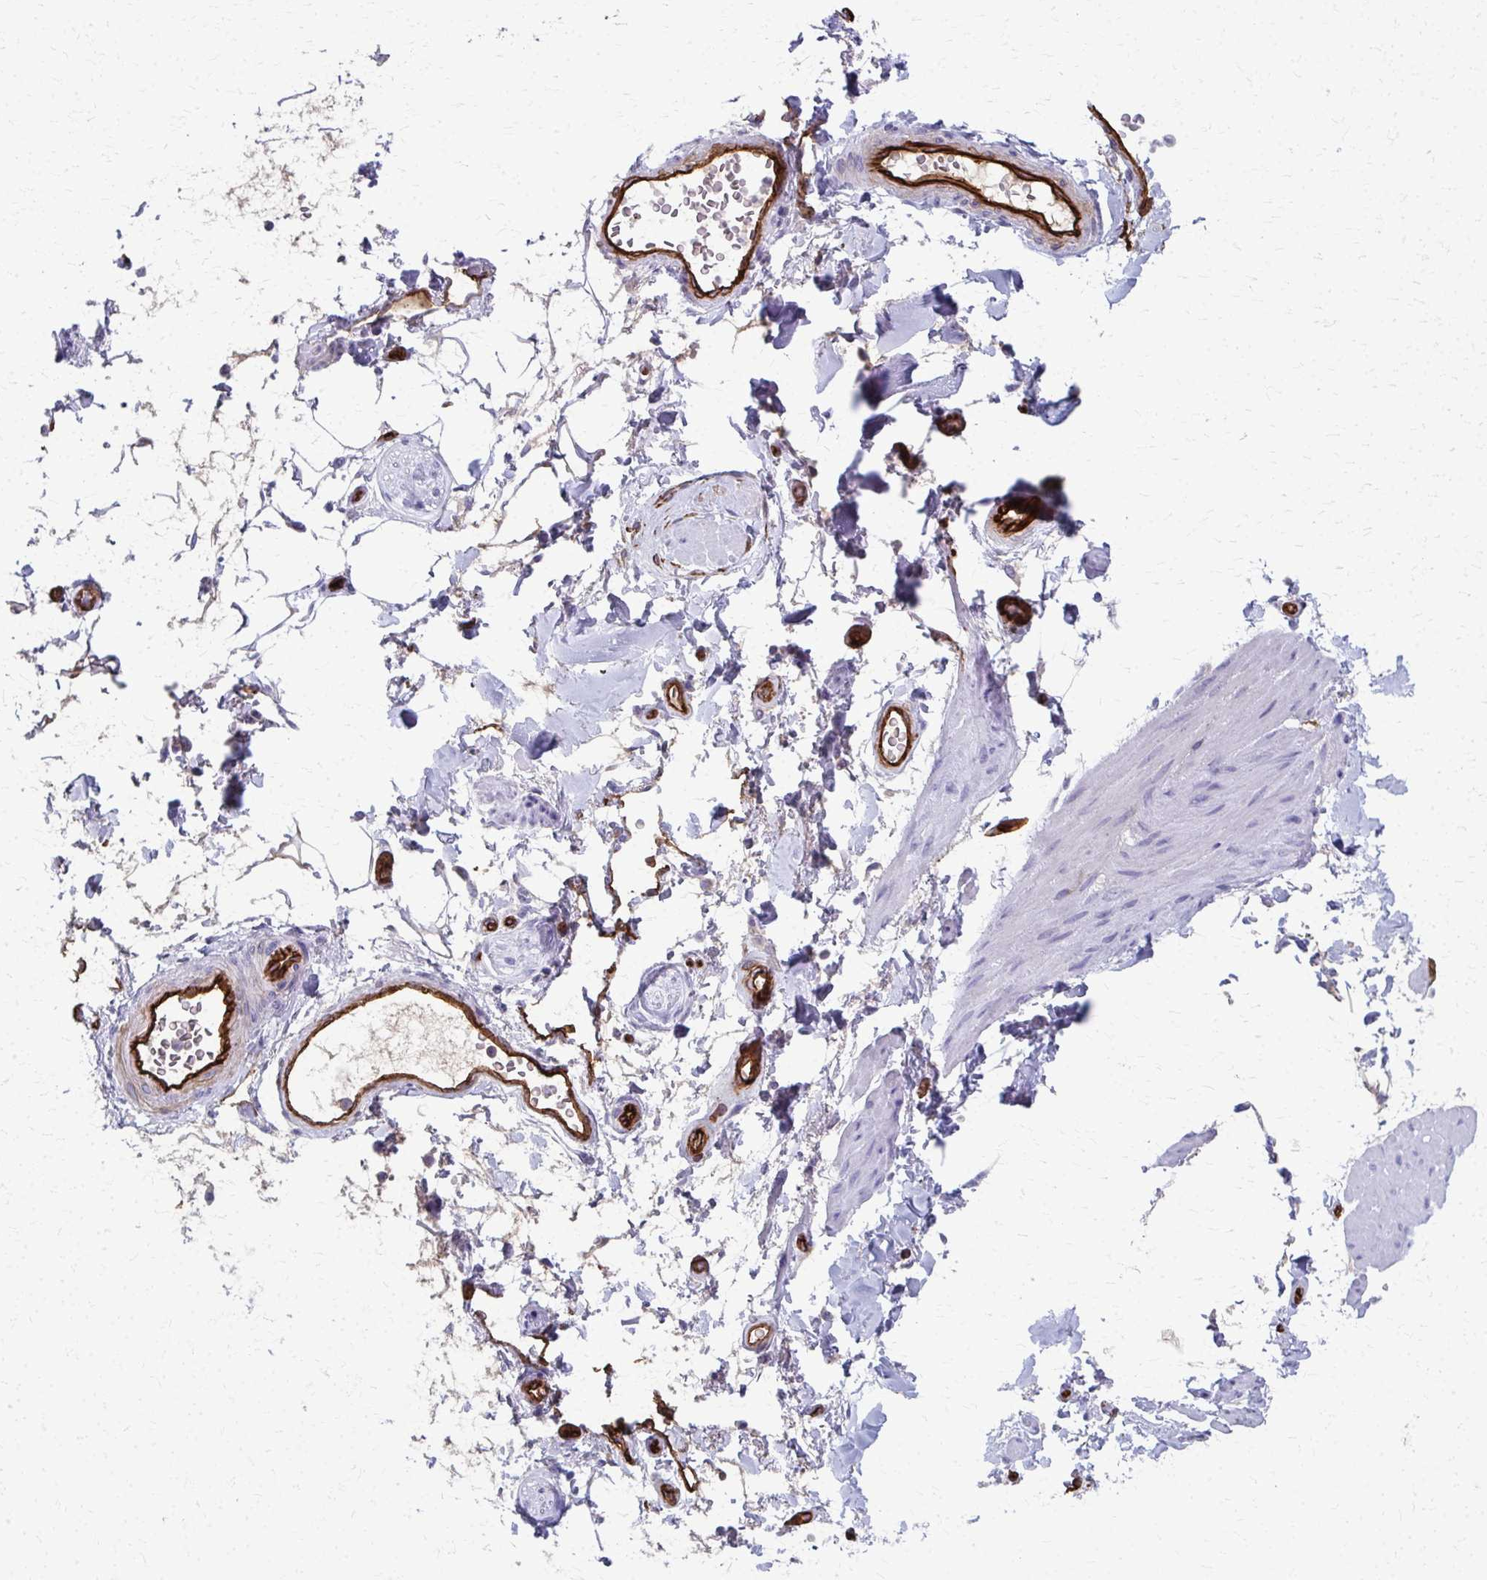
{"staining": {"intensity": "negative", "quantity": "none", "location": "none"}, "tissue": "adipose tissue", "cell_type": "Adipocytes", "image_type": "normal", "snomed": [{"axis": "morphology", "description": "Normal tissue, NOS"}, {"axis": "topography", "description": "Urinary bladder"}, {"axis": "topography", "description": "Peripheral nerve tissue"}], "caption": "Human adipose tissue stained for a protein using IHC exhibits no expression in adipocytes.", "gene": "ADIPOQ", "patient": {"sex": "female", "age": 60}}